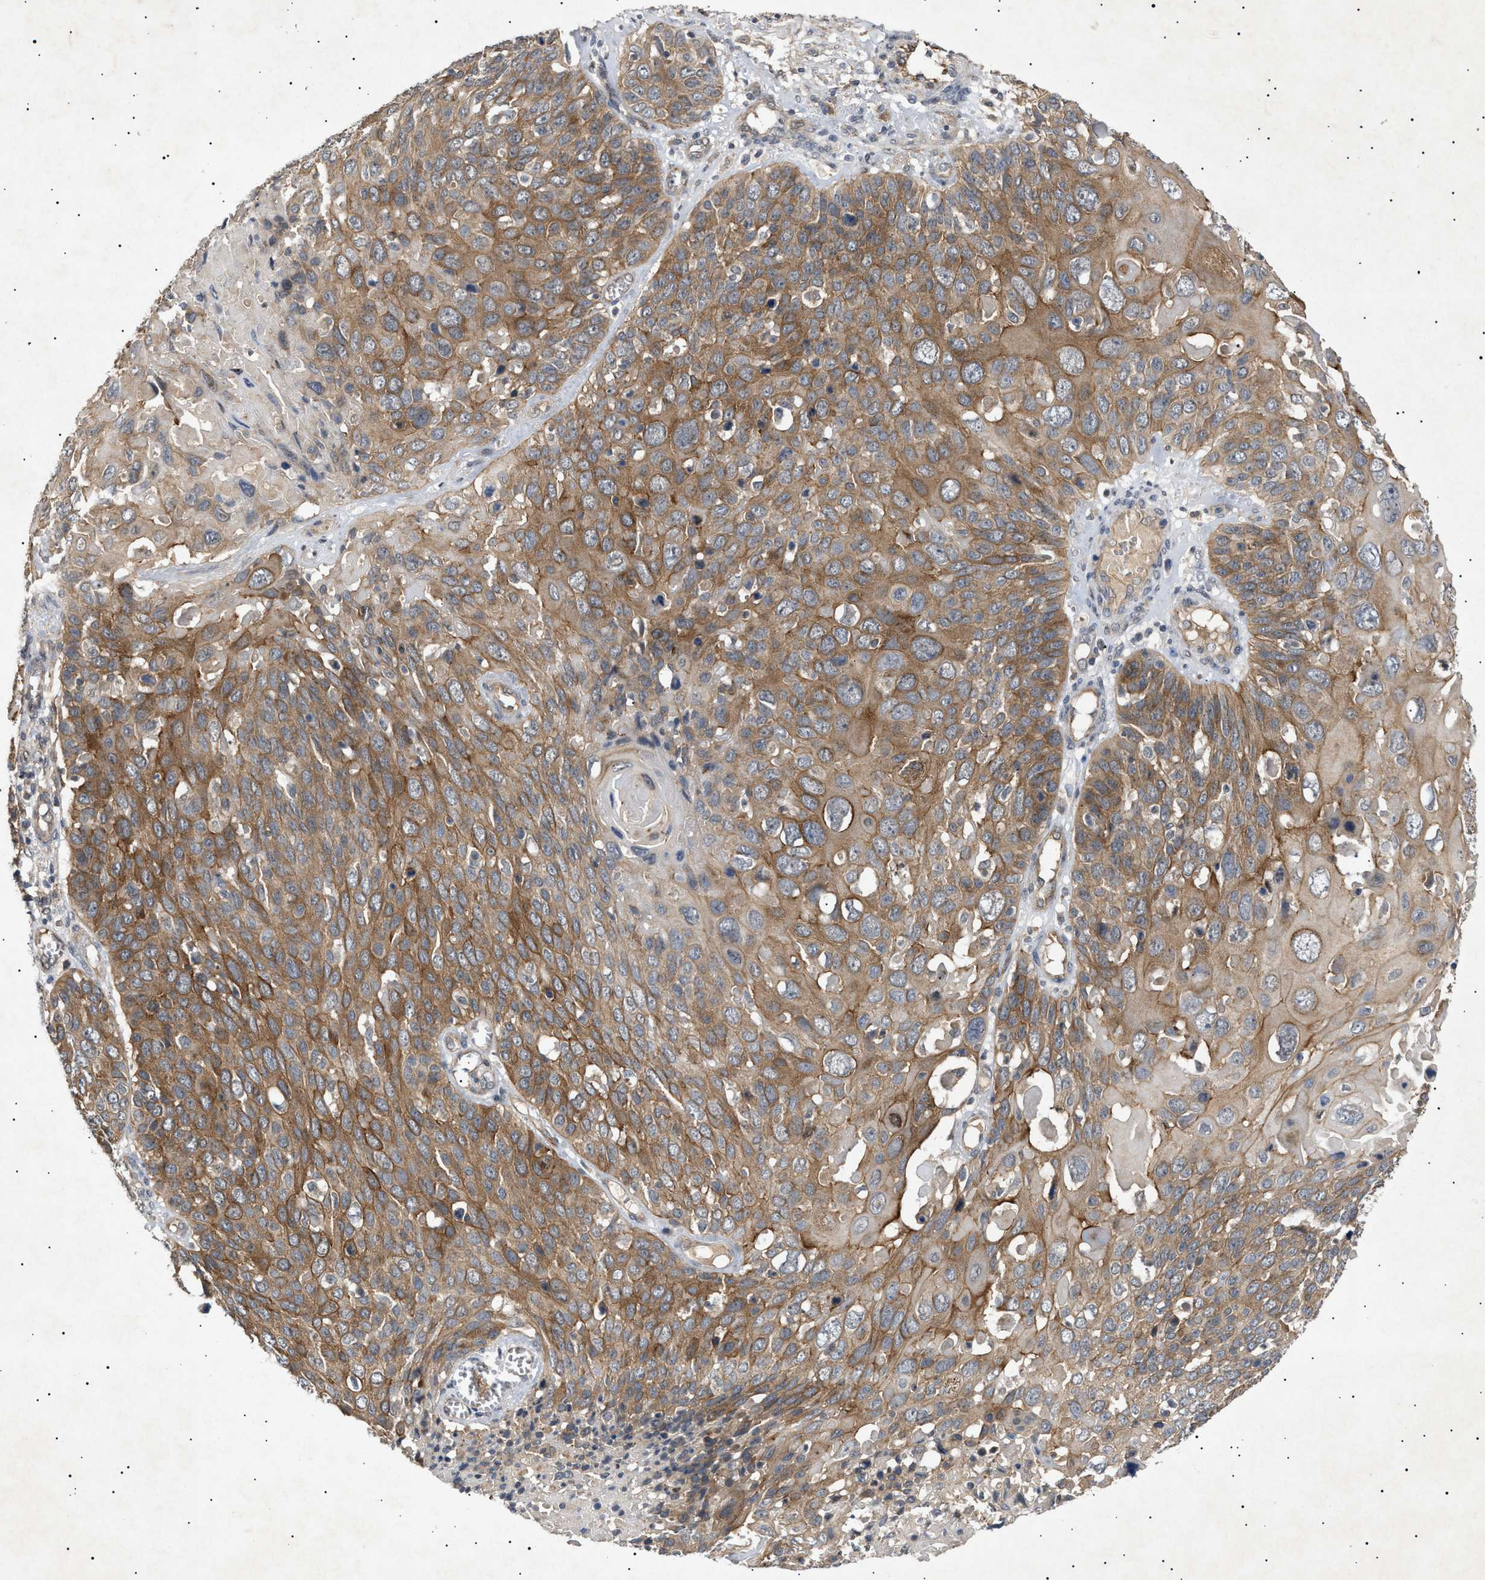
{"staining": {"intensity": "moderate", "quantity": ">75%", "location": "cytoplasmic/membranous"}, "tissue": "cervical cancer", "cell_type": "Tumor cells", "image_type": "cancer", "snomed": [{"axis": "morphology", "description": "Squamous cell carcinoma, NOS"}, {"axis": "topography", "description": "Cervix"}], "caption": "There is medium levels of moderate cytoplasmic/membranous expression in tumor cells of squamous cell carcinoma (cervical), as demonstrated by immunohistochemical staining (brown color).", "gene": "SIRT5", "patient": {"sex": "female", "age": 74}}